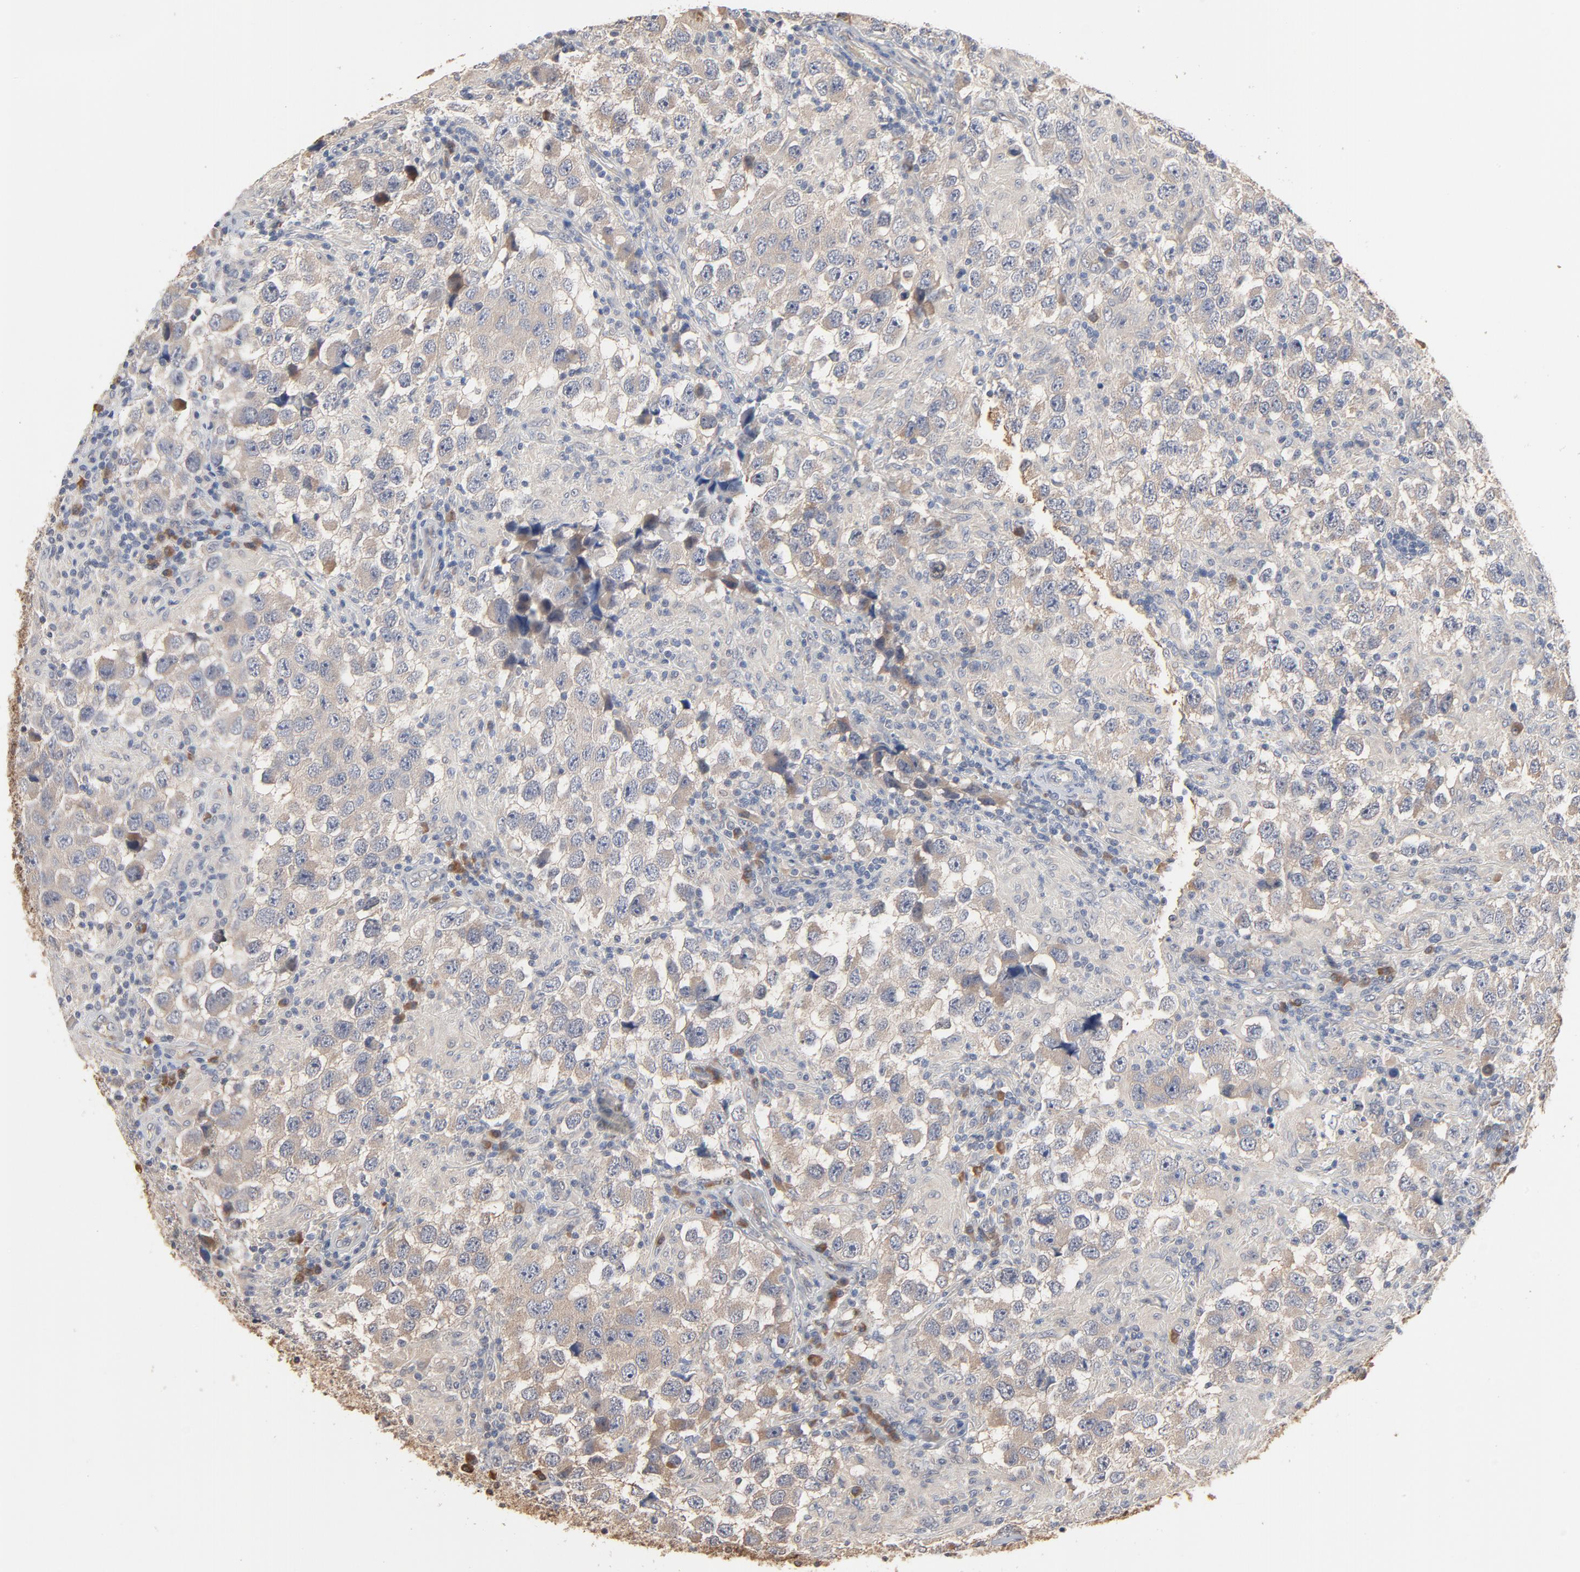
{"staining": {"intensity": "weak", "quantity": ">75%", "location": "cytoplasmic/membranous"}, "tissue": "testis cancer", "cell_type": "Tumor cells", "image_type": "cancer", "snomed": [{"axis": "morphology", "description": "Carcinoma, Embryonal, NOS"}, {"axis": "topography", "description": "Testis"}], "caption": "Protein staining of testis embryonal carcinoma tissue reveals weak cytoplasmic/membranous staining in about >75% of tumor cells.", "gene": "EPCAM", "patient": {"sex": "male", "age": 21}}